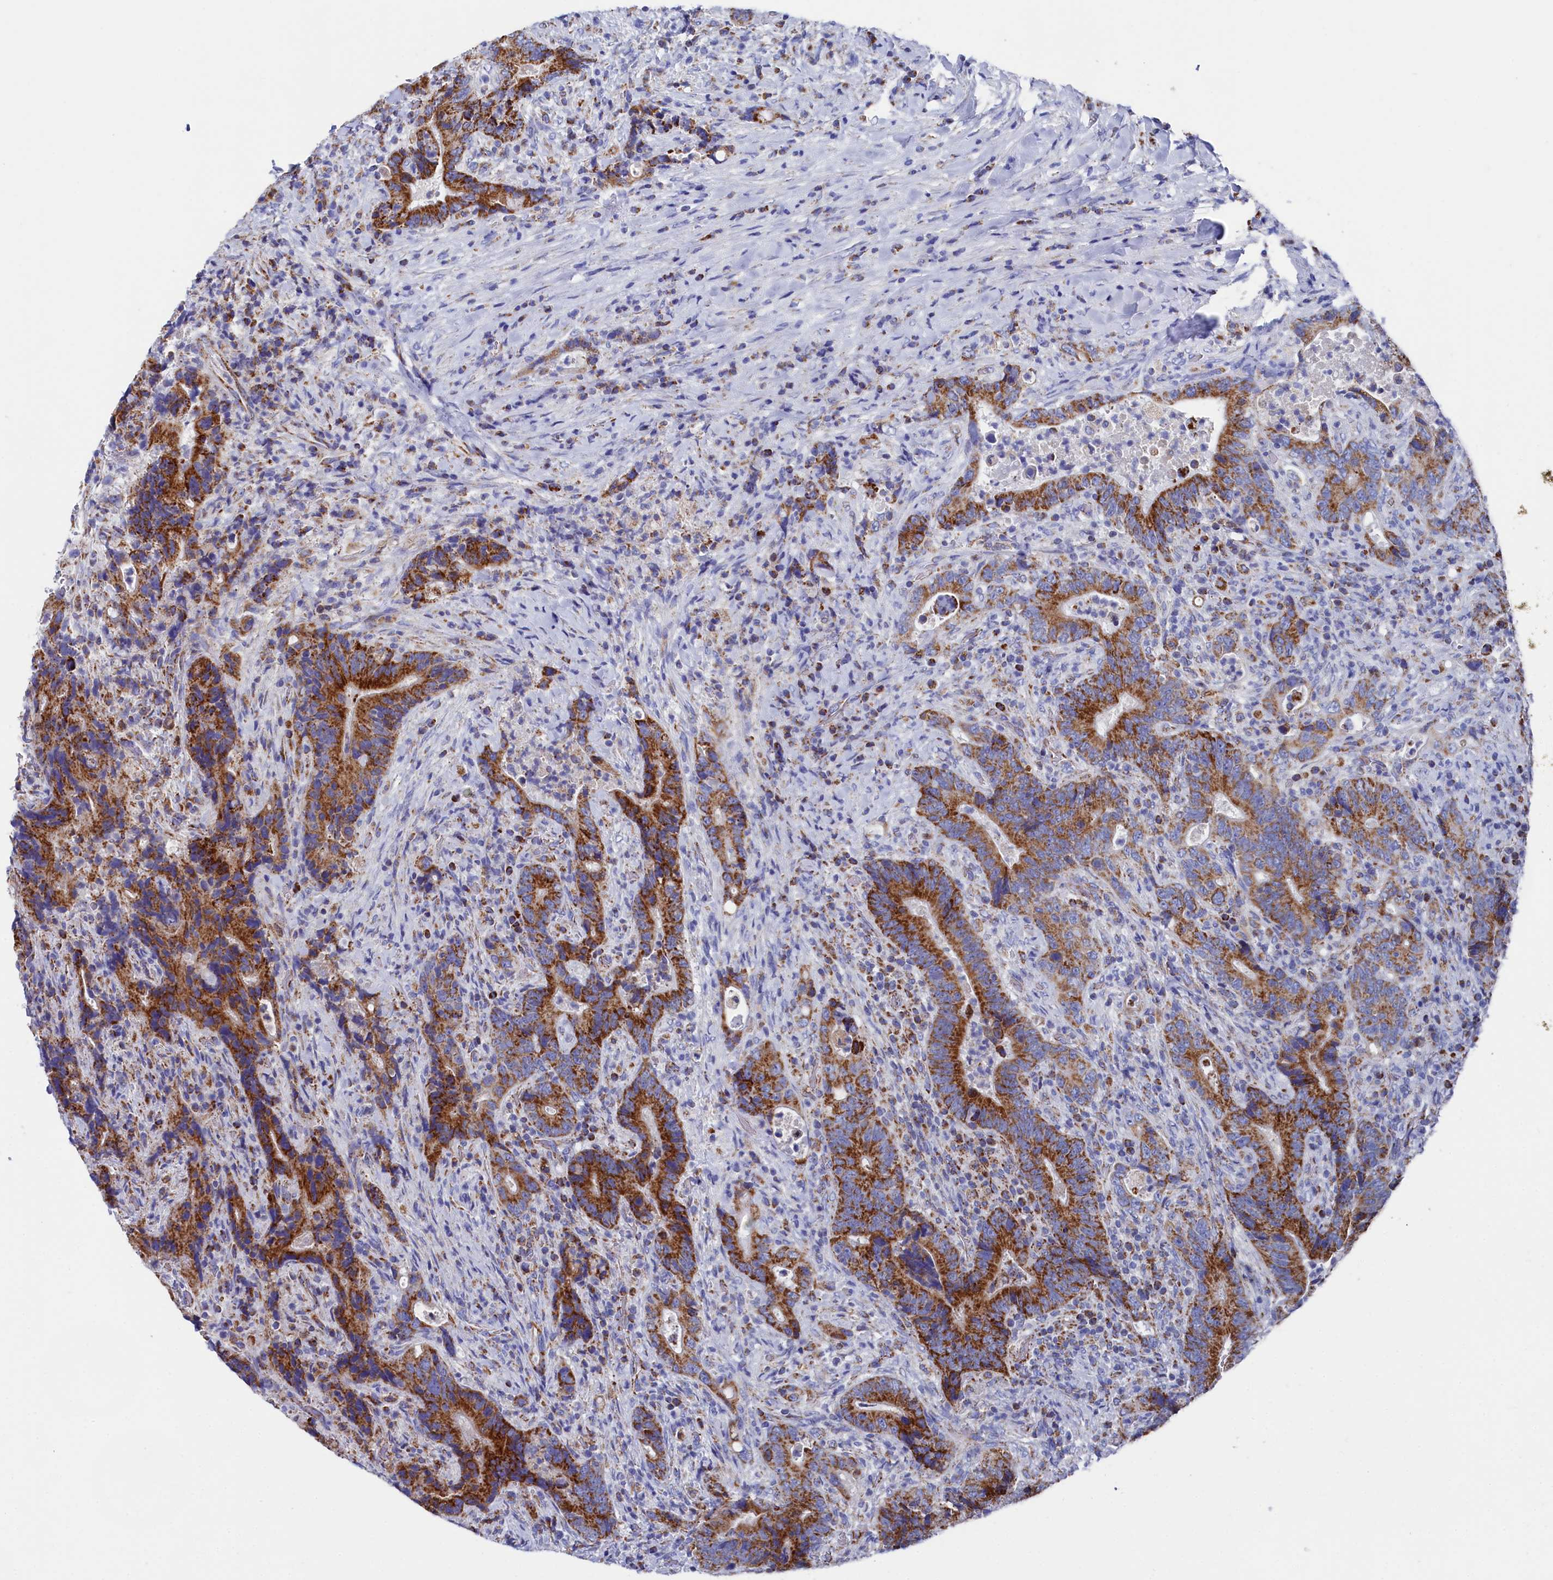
{"staining": {"intensity": "strong", "quantity": ">75%", "location": "cytoplasmic/membranous"}, "tissue": "colorectal cancer", "cell_type": "Tumor cells", "image_type": "cancer", "snomed": [{"axis": "morphology", "description": "Adenocarcinoma, NOS"}, {"axis": "topography", "description": "Colon"}], "caption": "This is an image of immunohistochemistry staining of adenocarcinoma (colorectal), which shows strong staining in the cytoplasmic/membranous of tumor cells.", "gene": "MMAB", "patient": {"sex": "female", "age": 75}}